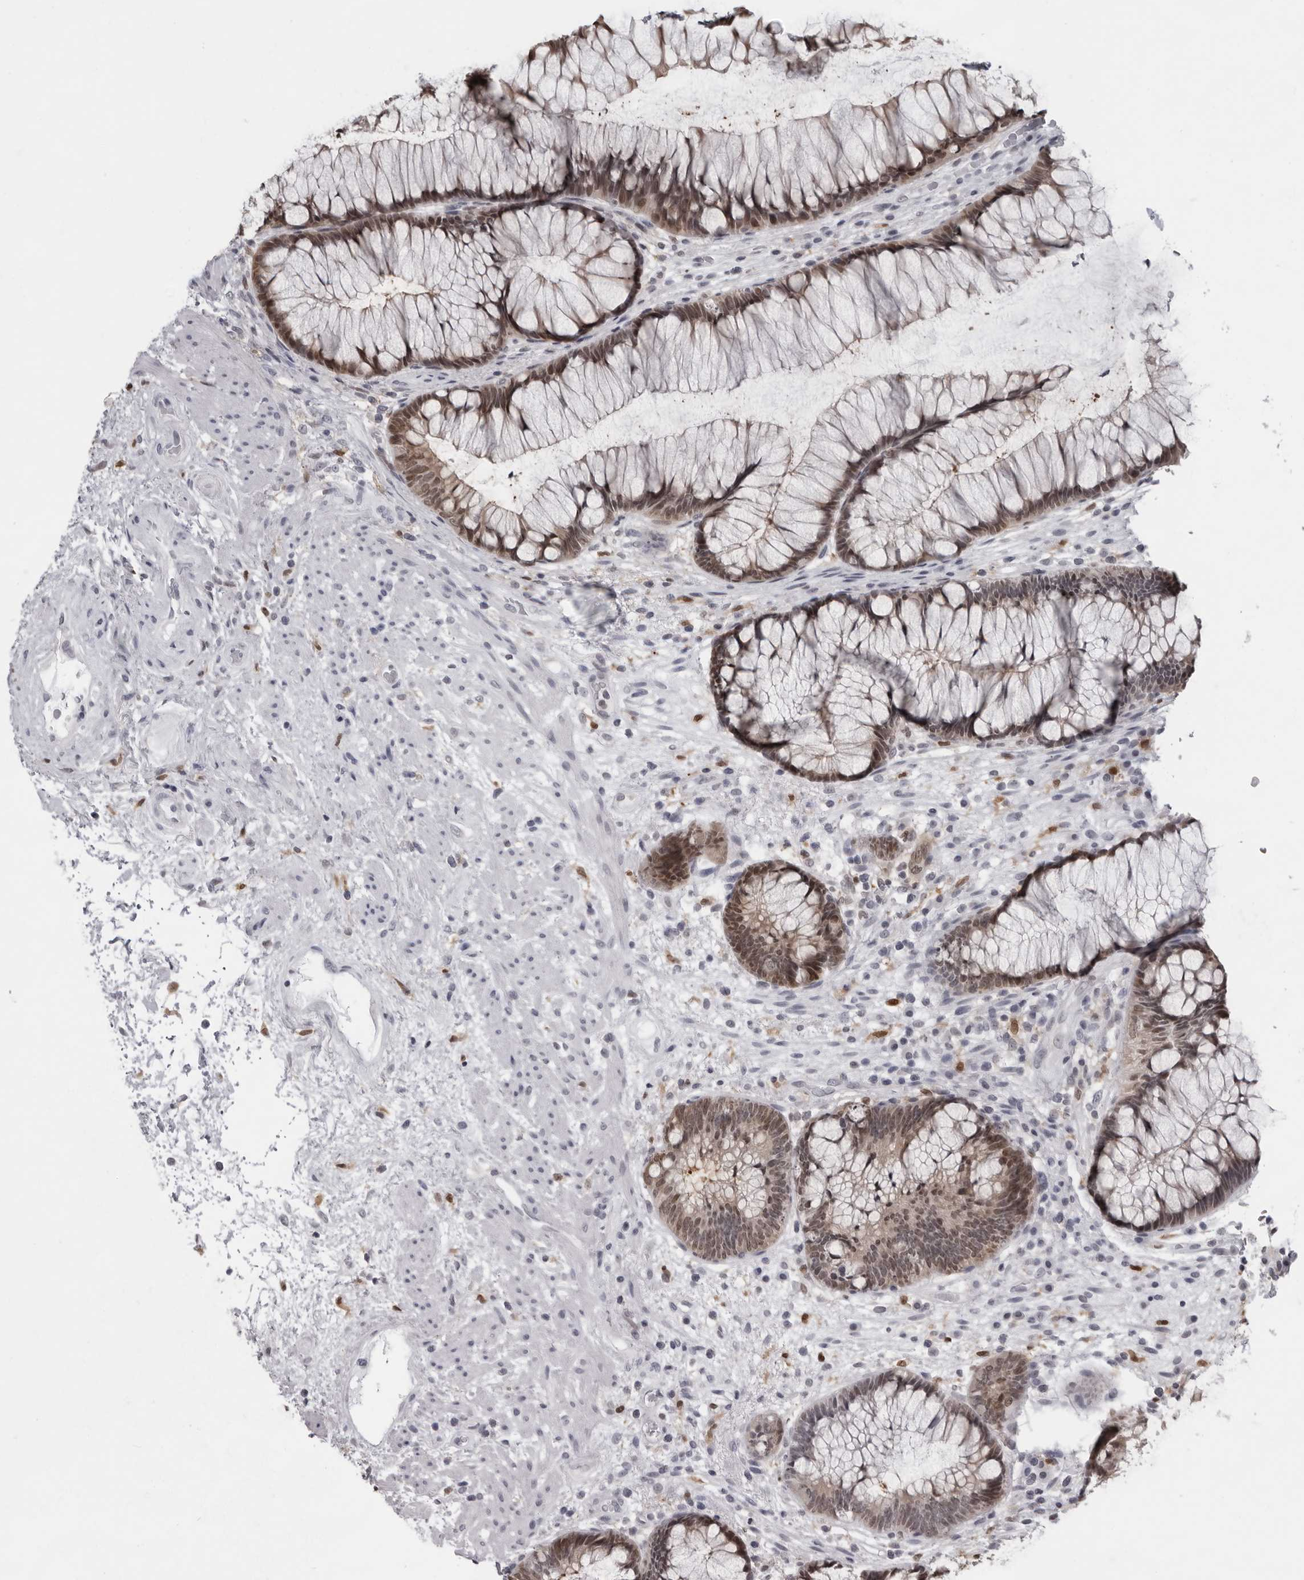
{"staining": {"intensity": "moderate", "quantity": ">75%", "location": "nuclear"}, "tissue": "rectum", "cell_type": "Glandular cells", "image_type": "normal", "snomed": [{"axis": "morphology", "description": "Normal tissue, NOS"}, {"axis": "topography", "description": "Rectum"}], "caption": "A histopathology image showing moderate nuclear staining in about >75% of glandular cells in benign rectum, as visualized by brown immunohistochemical staining.", "gene": "LZIC", "patient": {"sex": "male", "age": 51}}